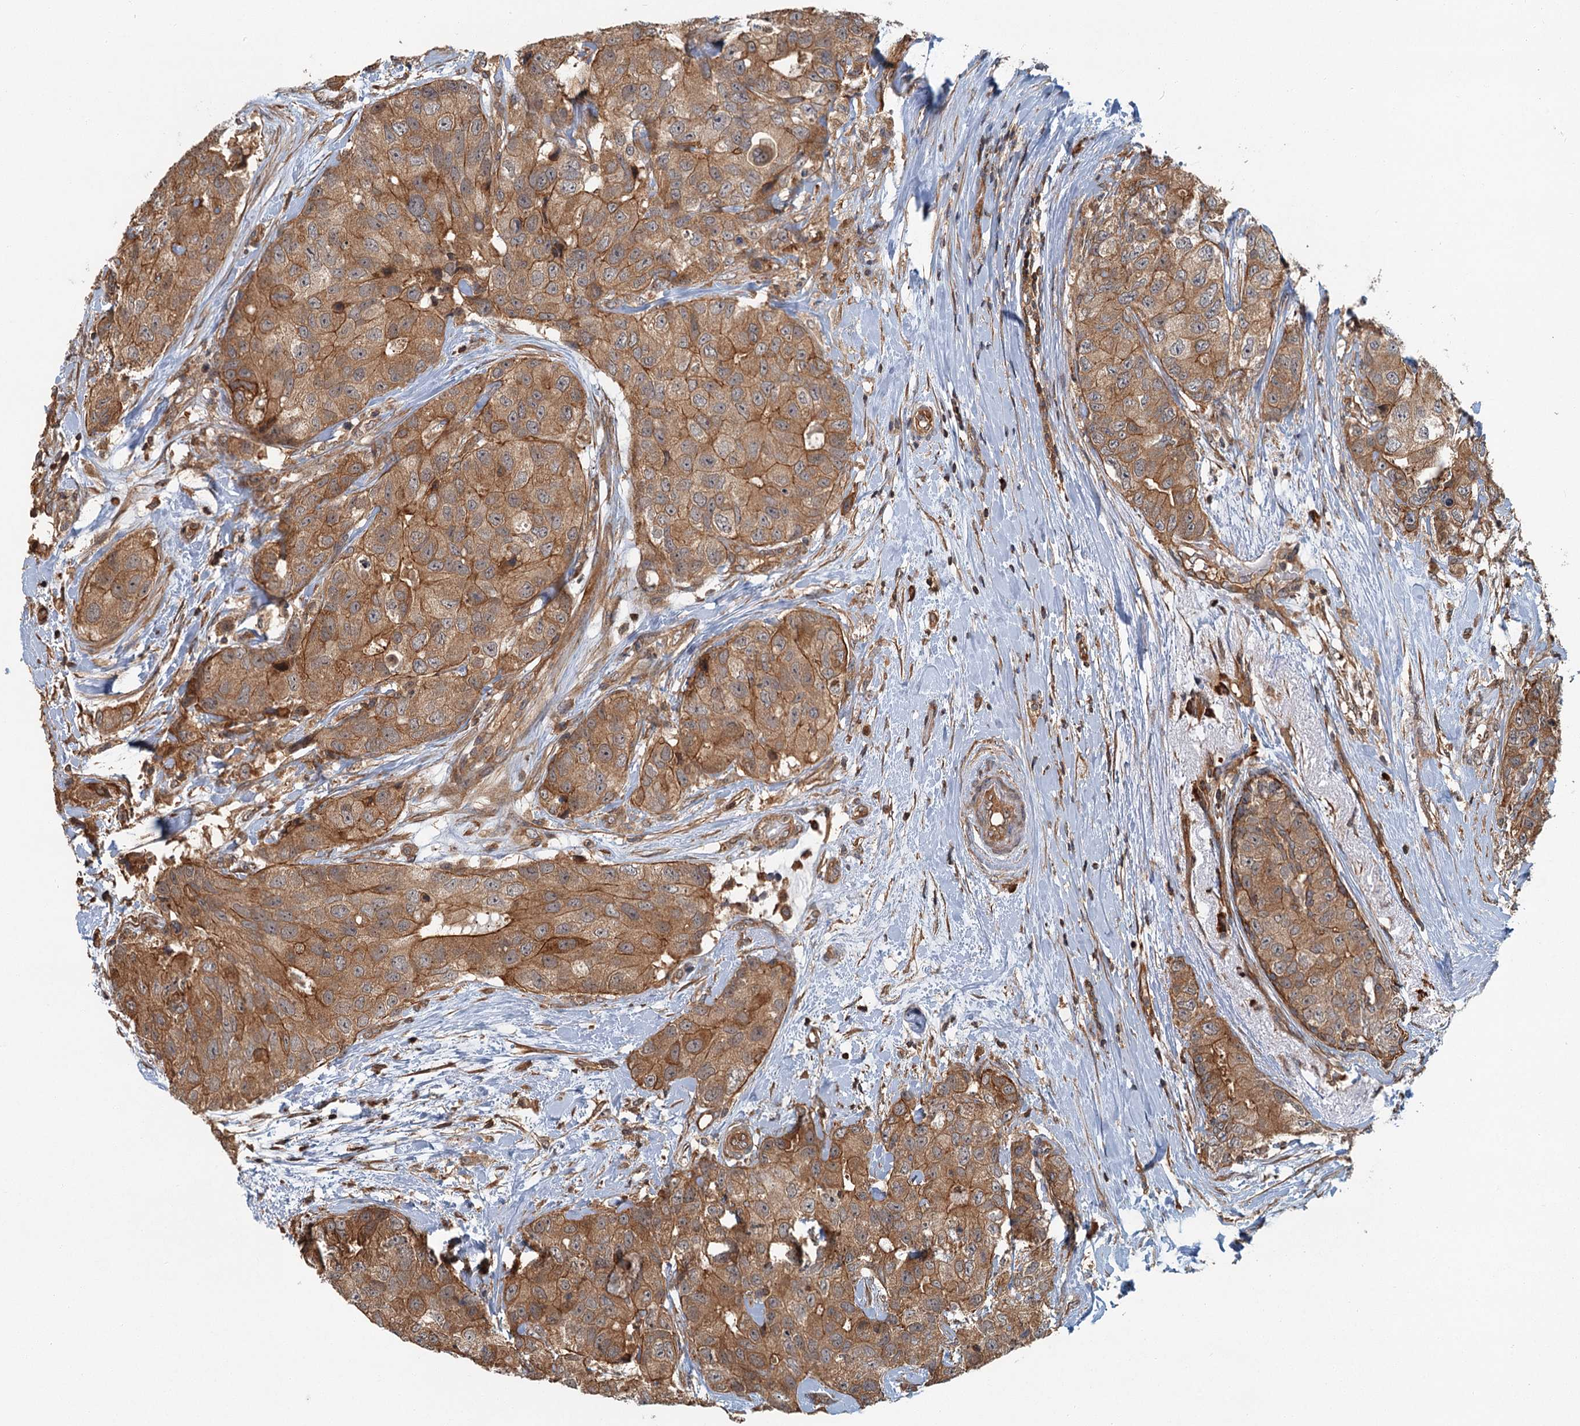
{"staining": {"intensity": "moderate", "quantity": ">75%", "location": "cytoplasmic/membranous"}, "tissue": "breast cancer", "cell_type": "Tumor cells", "image_type": "cancer", "snomed": [{"axis": "morphology", "description": "Duct carcinoma"}, {"axis": "topography", "description": "Breast"}], "caption": "Protein positivity by immunohistochemistry (IHC) reveals moderate cytoplasmic/membranous positivity in about >75% of tumor cells in intraductal carcinoma (breast).", "gene": "ZNF527", "patient": {"sex": "female", "age": 62}}